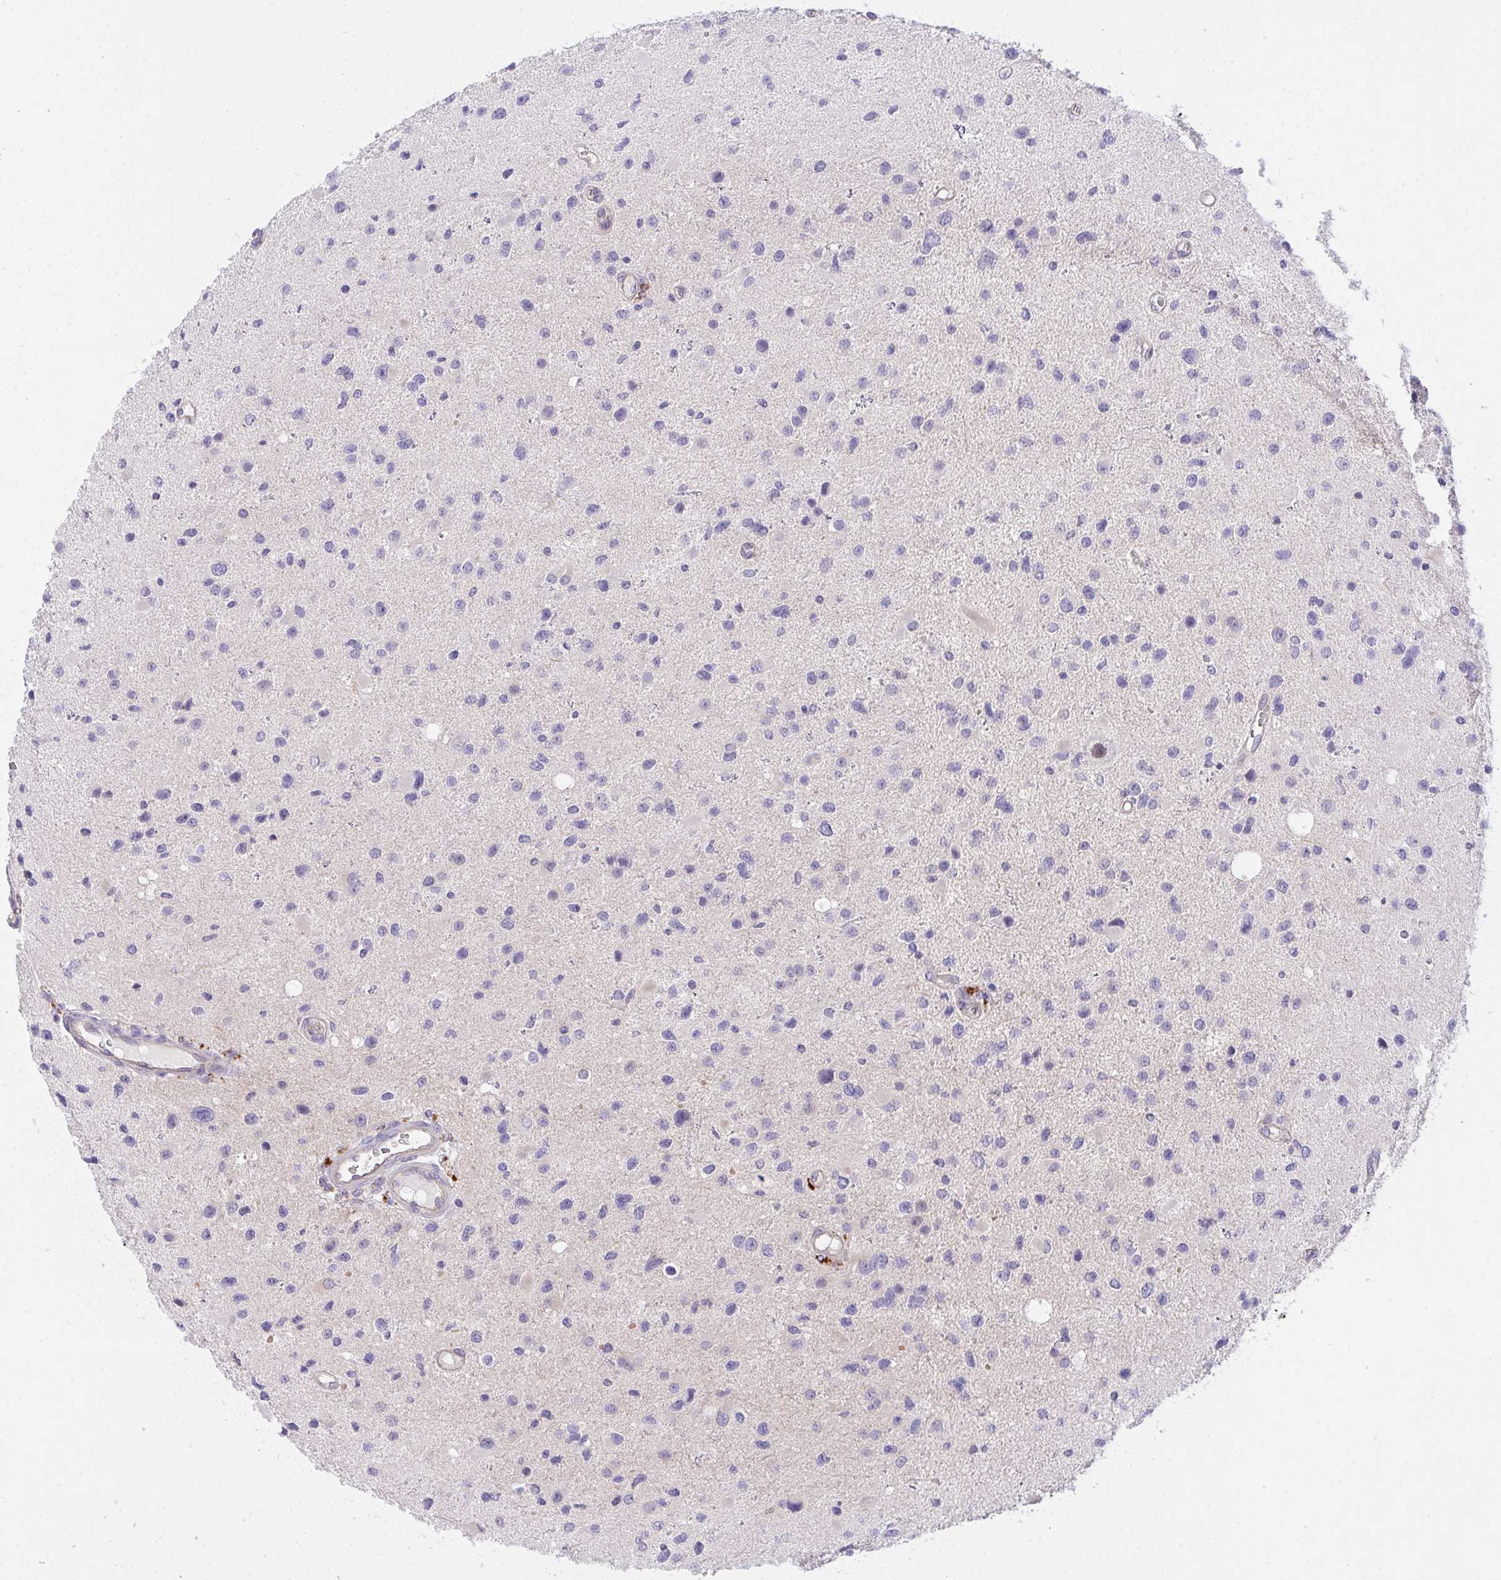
{"staining": {"intensity": "negative", "quantity": "none", "location": "none"}, "tissue": "glioma", "cell_type": "Tumor cells", "image_type": "cancer", "snomed": [{"axis": "morphology", "description": "Glioma, malignant, Low grade"}, {"axis": "topography", "description": "Brain"}], "caption": "DAB immunohistochemical staining of low-grade glioma (malignant) shows no significant staining in tumor cells.", "gene": "HOXD12", "patient": {"sex": "female", "age": 32}}